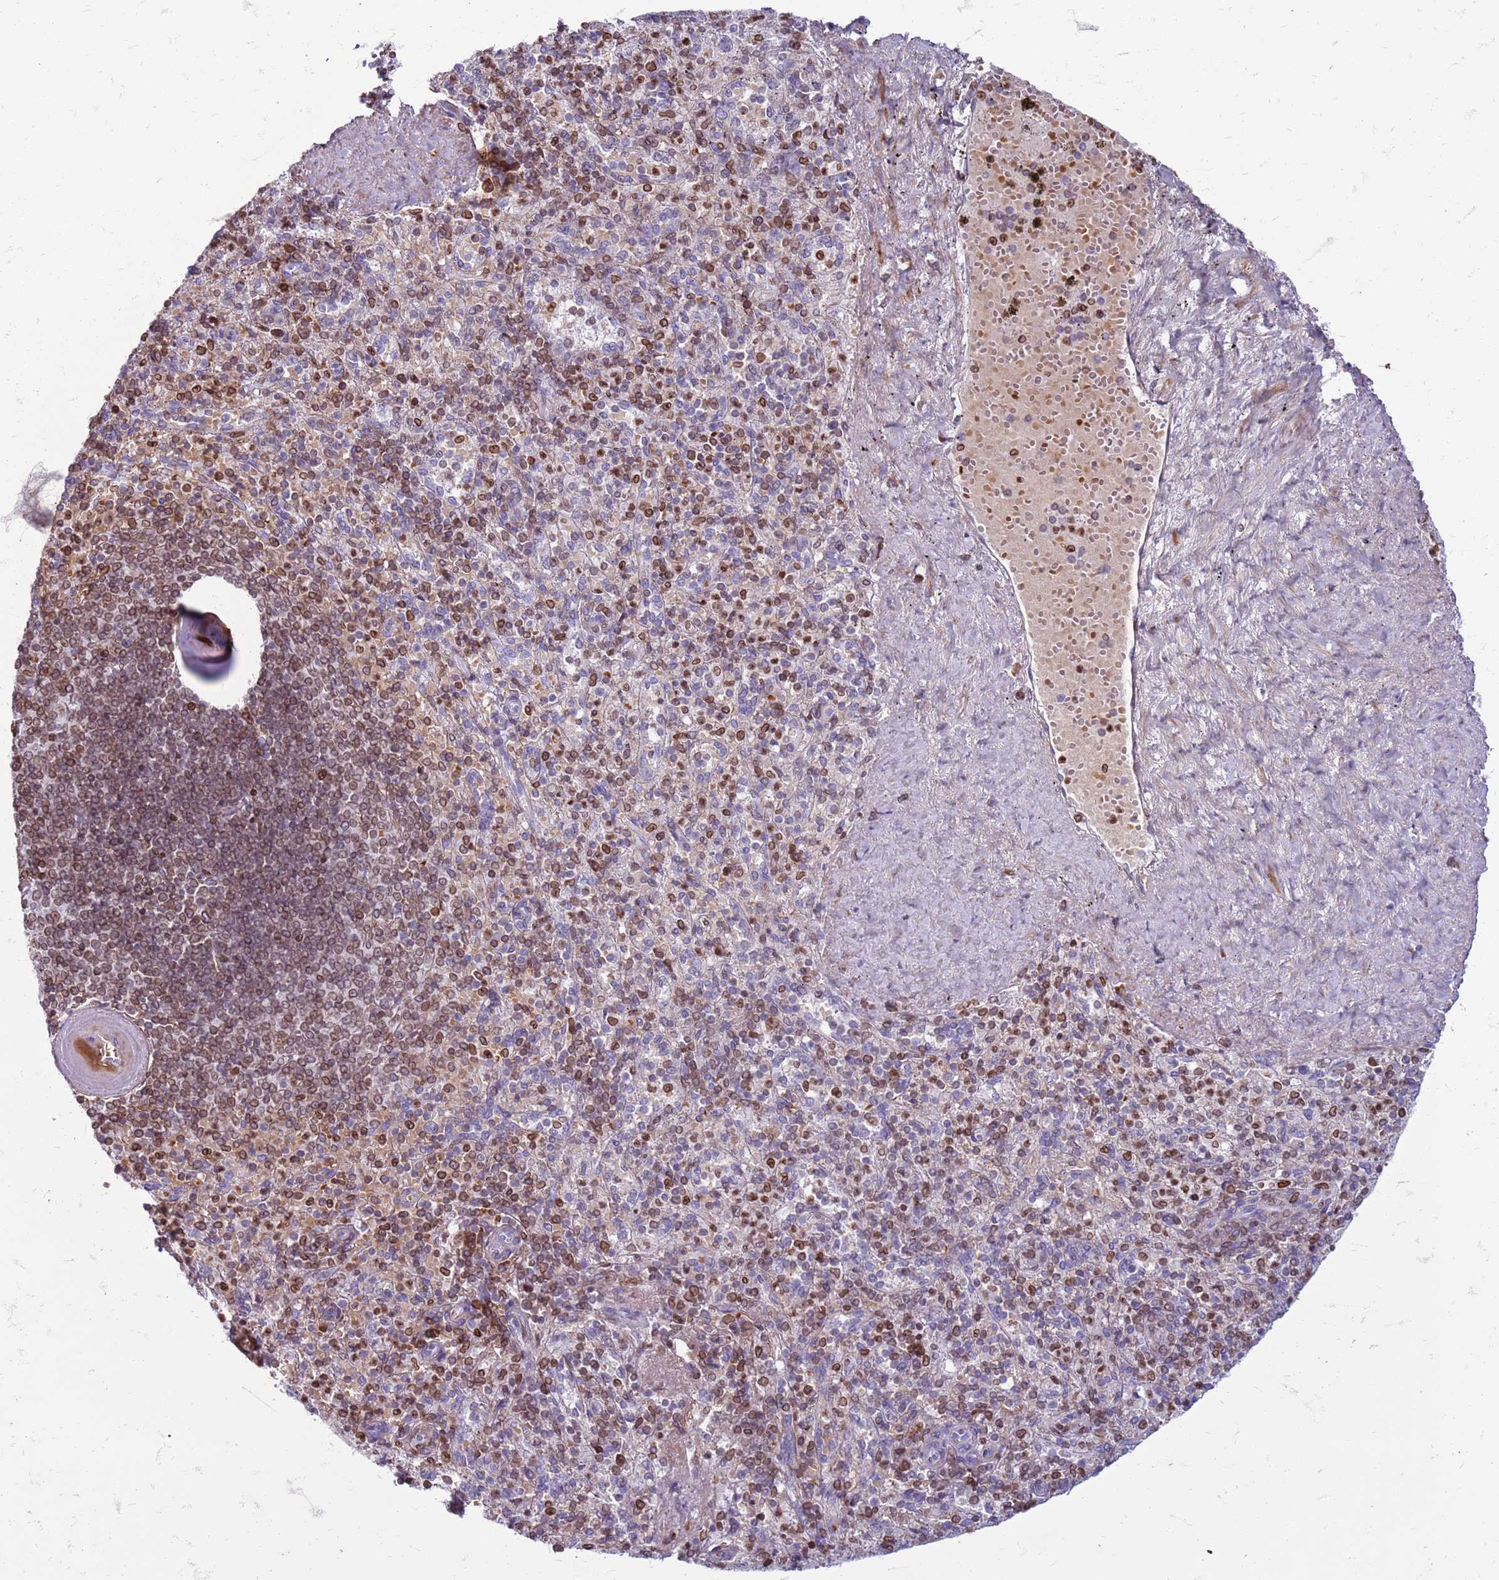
{"staining": {"intensity": "moderate", "quantity": "<25%", "location": "cytoplasmic/membranous,nuclear"}, "tissue": "spleen", "cell_type": "Cells in red pulp", "image_type": "normal", "snomed": [{"axis": "morphology", "description": "Normal tissue, NOS"}, {"axis": "topography", "description": "Spleen"}], "caption": "This photomicrograph reveals benign spleen stained with IHC to label a protein in brown. The cytoplasmic/membranous,nuclear of cells in red pulp show moderate positivity for the protein. Nuclei are counter-stained blue.", "gene": "METTL25B", "patient": {"sex": "male", "age": 82}}